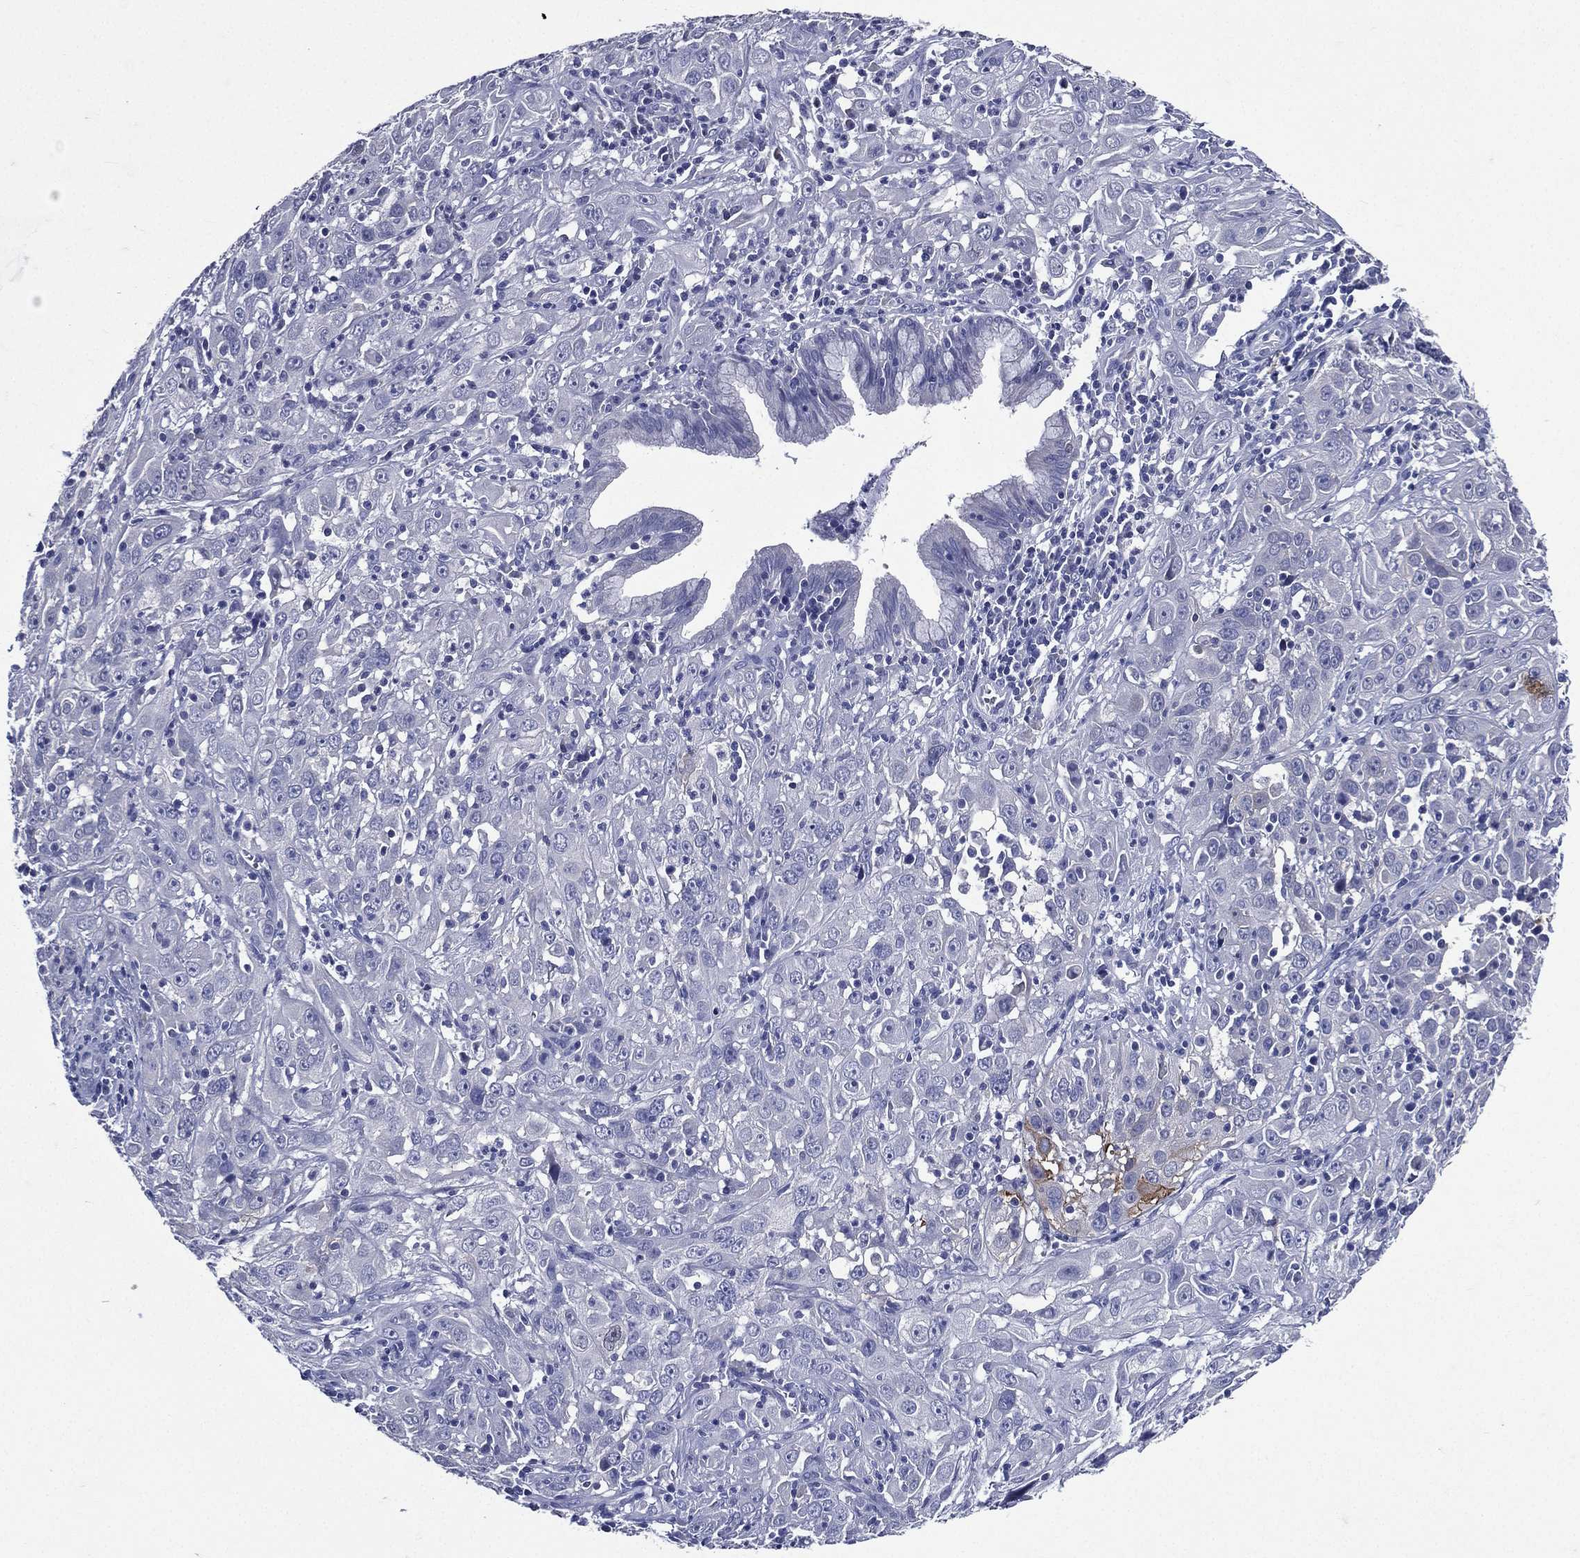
{"staining": {"intensity": "strong", "quantity": "<25%", "location": "cytoplasmic/membranous"}, "tissue": "cervical cancer", "cell_type": "Tumor cells", "image_type": "cancer", "snomed": [{"axis": "morphology", "description": "Squamous cell carcinoma, NOS"}, {"axis": "topography", "description": "Cervix"}], "caption": "There is medium levels of strong cytoplasmic/membranous positivity in tumor cells of squamous cell carcinoma (cervical), as demonstrated by immunohistochemical staining (brown color).", "gene": "TGM1", "patient": {"sex": "female", "age": 32}}